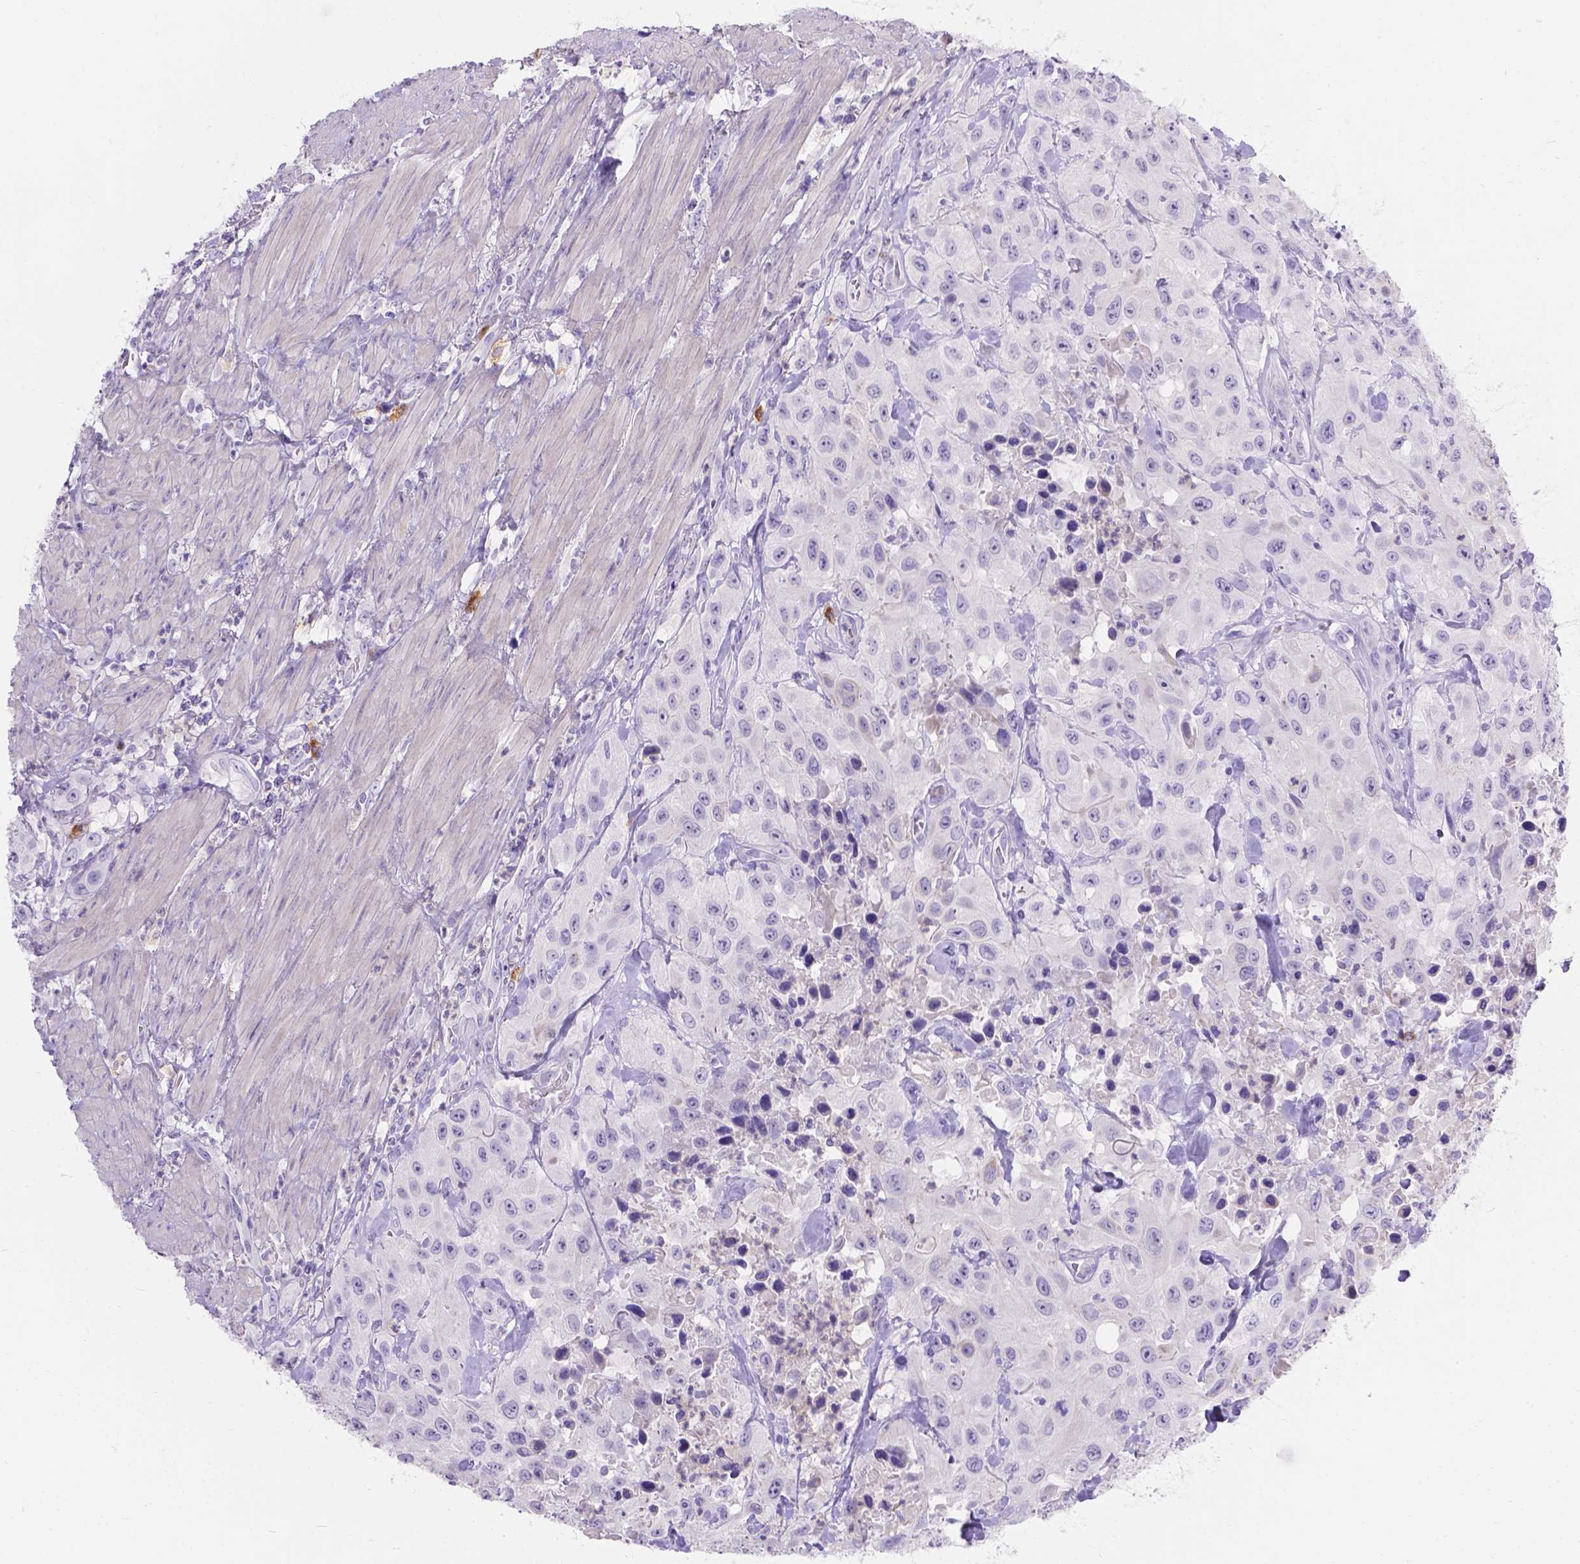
{"staining": {"intensity": "negative", "quantity": "none", "location": "none"}, "tissue": "urothelial cancer", "cell_type": "Tumor cells", "image_type": "cancer", "snomed": [{"axis": "morphology", "description": "Urothelial carcinoma, High grade"}, {"axis": "topography", "description": "Urinary bladder"}], "caption": "Immunohistochemical staining of urothelial cancer exhibits no significant positivity in tumor cells.", "gene": "GNRHR", "patient": {"sex": "male", "age": 79}}